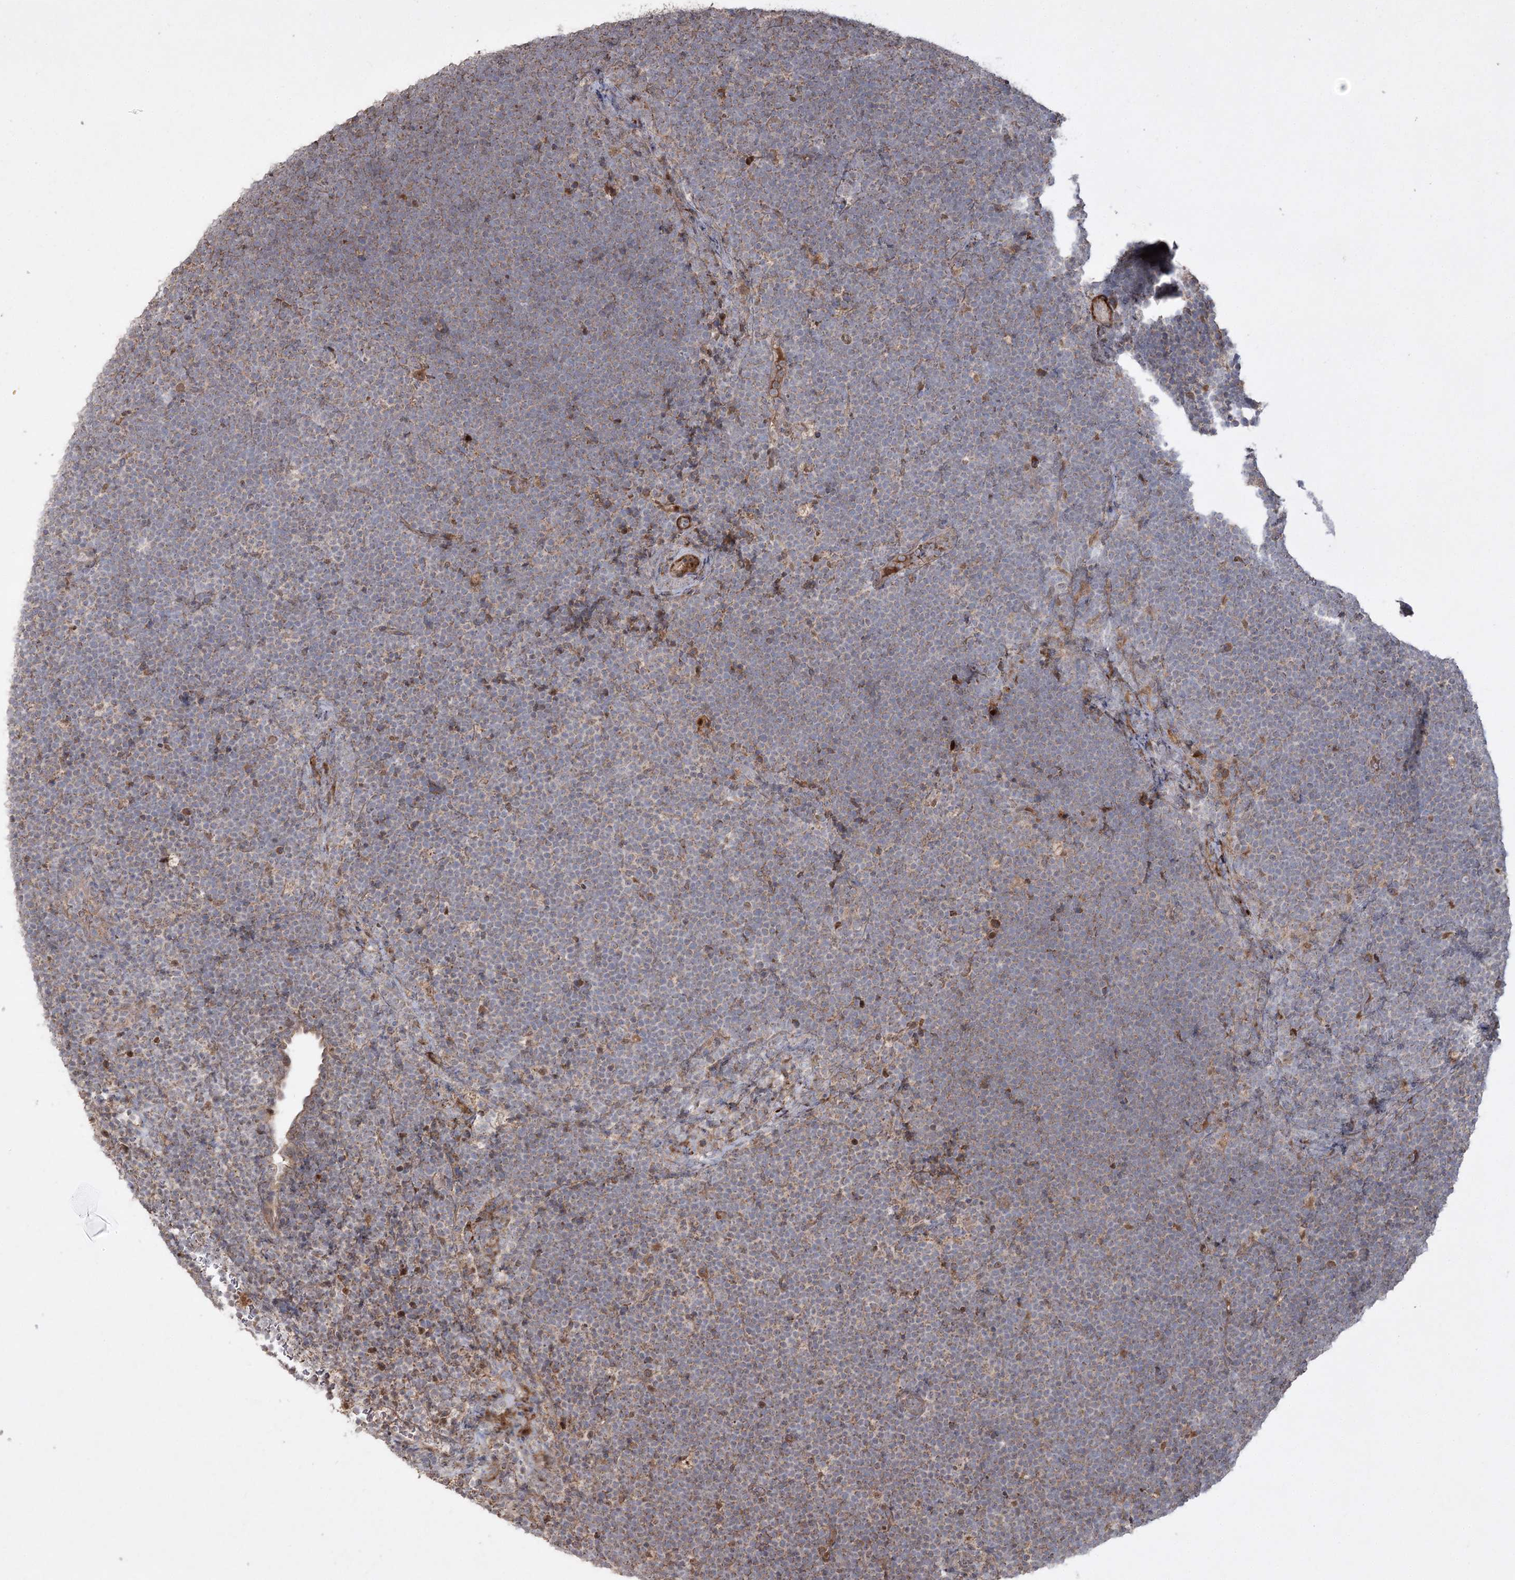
{"staining": {"intensity": "weak", "quantity": "25%-75%", "location": "cytoplasmic/membranous"}, "tissue": "lymphoma", "cell_type": "Tumor cells", "image_type": "cancer", "snomed": [{"axis": "morphology", "description": "Malignant lymphoma, non-Hodgkin's type, High grade"}, {"axis": "topography", "description": "Lymph node"}], "caption": "A low amount of weak cytoplasmic/membranous expression is present in about 25%-75% of tumor cells in lymphoma tissue.", "gene": "KBTBD4", "patient": {"sex": "male", "age": 13}}